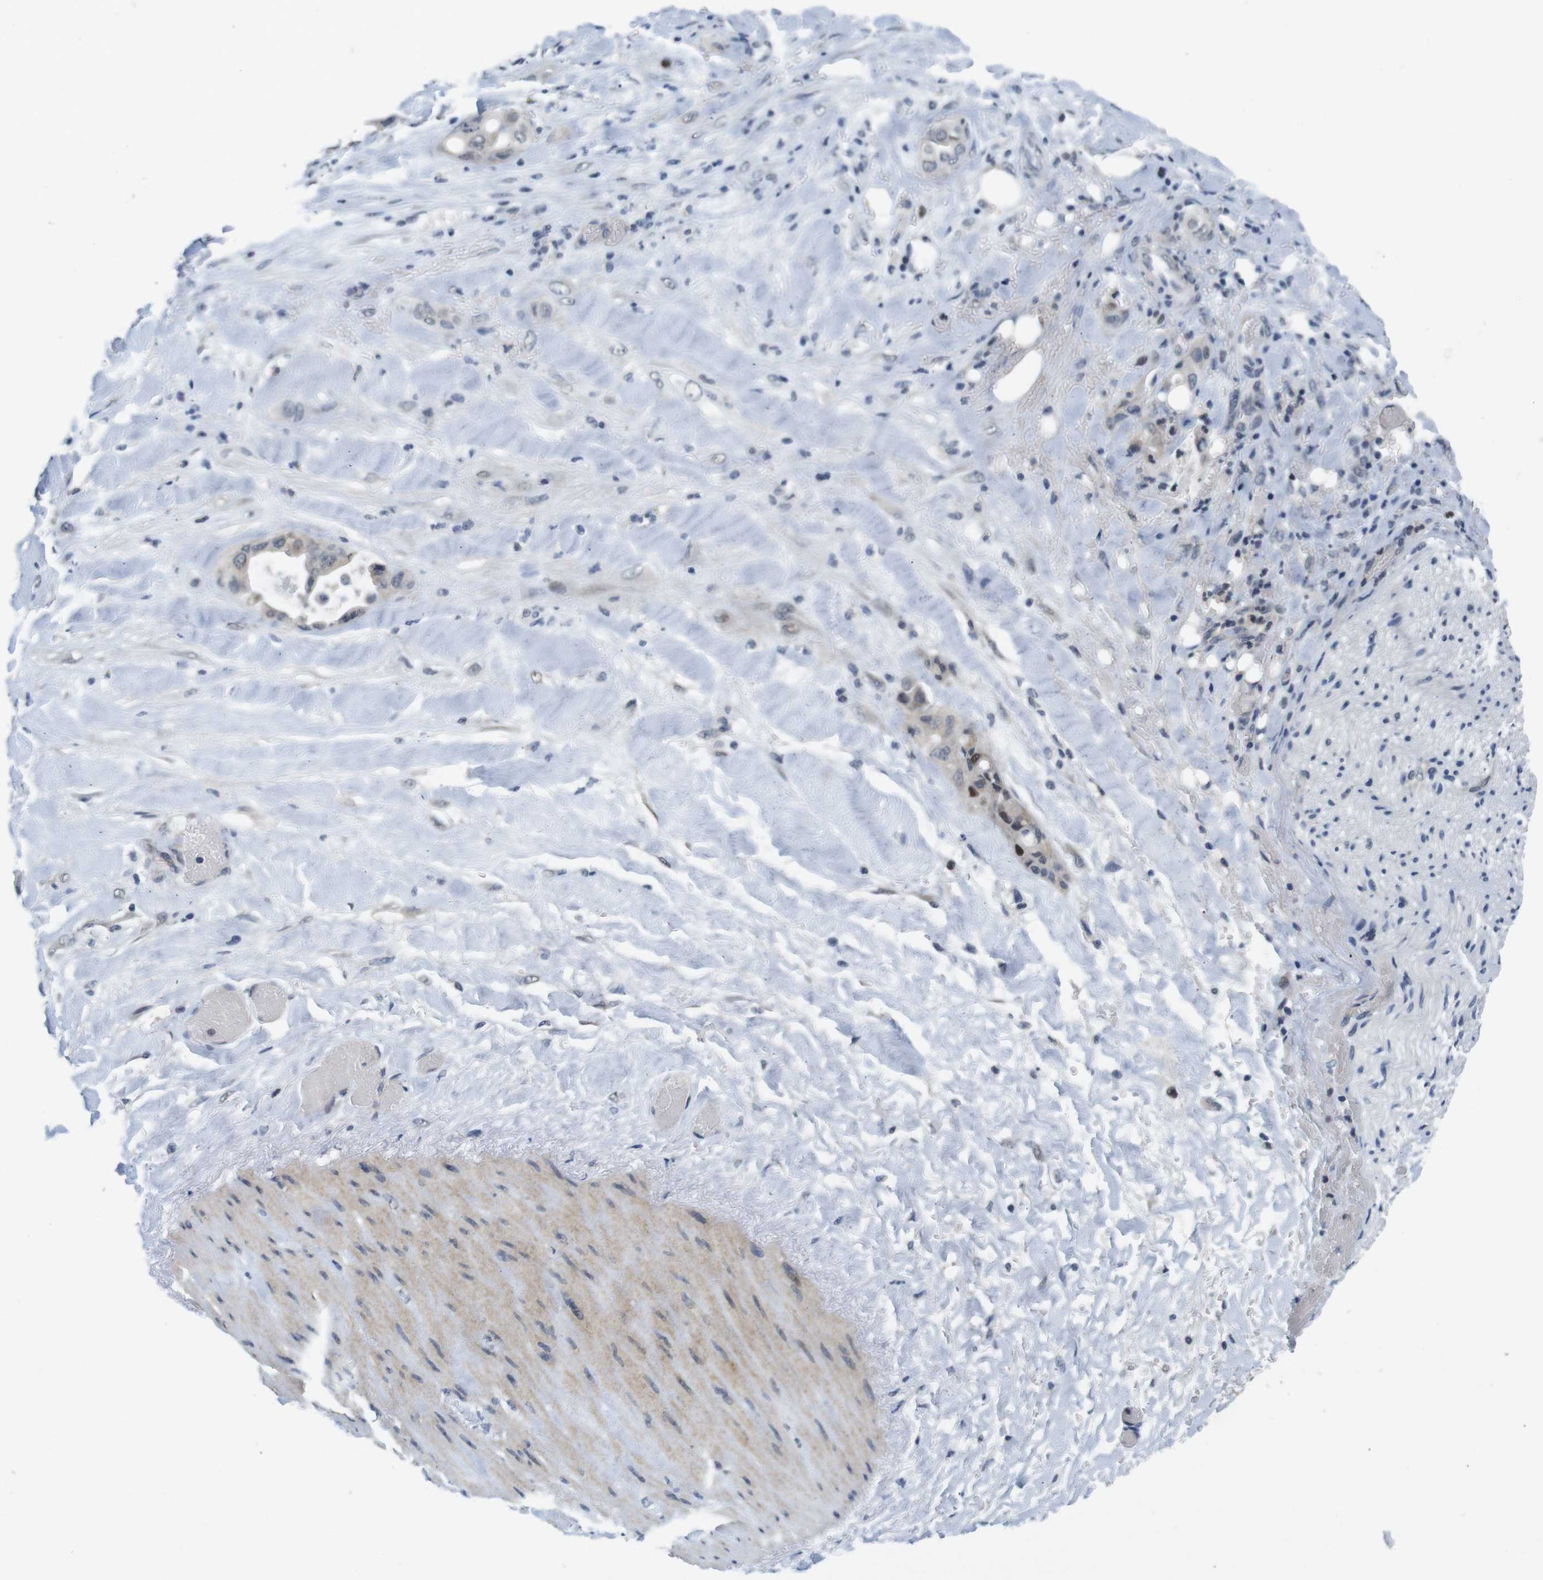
{"staining": {"intensity": "strong", "quantity": "<25%", "location": "nuclear"}, "tissue": "liver cancer", "cell_type": "Tumor cells", "image_type": "cancer", "snomed": [{"axis": "morphology", "description": "Cholangiocarcinoma"}, {"axis": "topography", "description": "Liver"}], "caption": "Strong nuclear protein positivity is appreciated in approximately <25% of tumor cells in liver cancer (cholangiocarcinoma).", "gene": "SKP2", "patient": {"sex": "female", "age": 61}}